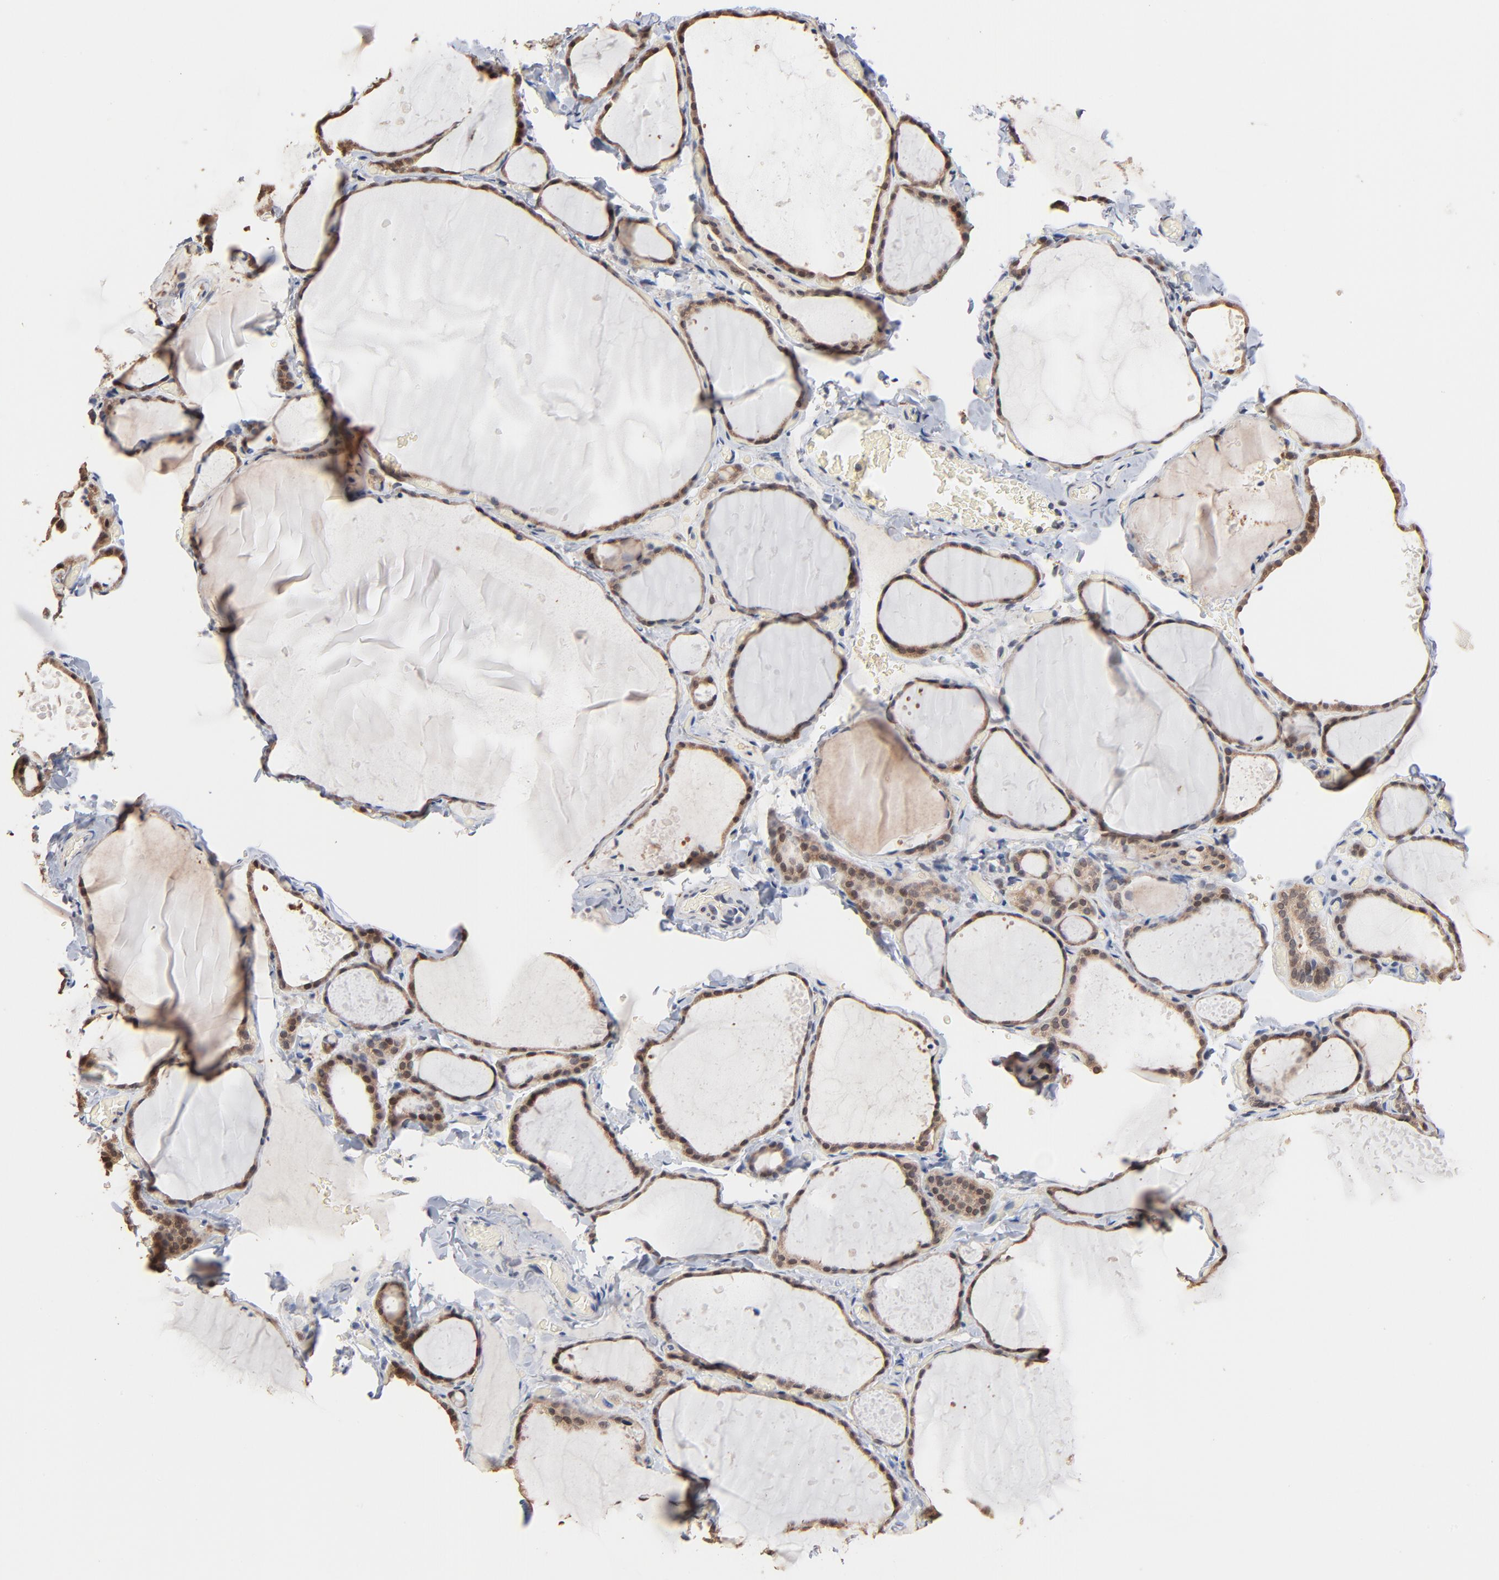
{"staining": {"intensity": "strong", "quantity": ">75%", "location": "cytoplasmic/membranous"}, "tissue": "thyroid gland", "cell_type": "Glandular cells", "image_type": "normal", "snomed": [{"axis": "morphology", "description": "Normal tissue, NOS"}, {"axis": "topography", "description": "Thyroid gland"}], "caption": "Protein expression by immunohistochemistry displays strong cytoplasmic/membranous positivity in about >75% of glandular cells in benign thyroid gland. The protein of interest is stained brown, and the nuclei are stained in blue (DAB (3,3'-diaminobenzidine) IHC with brightfield microscopy, high magnification).", "gene": "MSL2", "patient": {"sex": "female", "age": 22}}